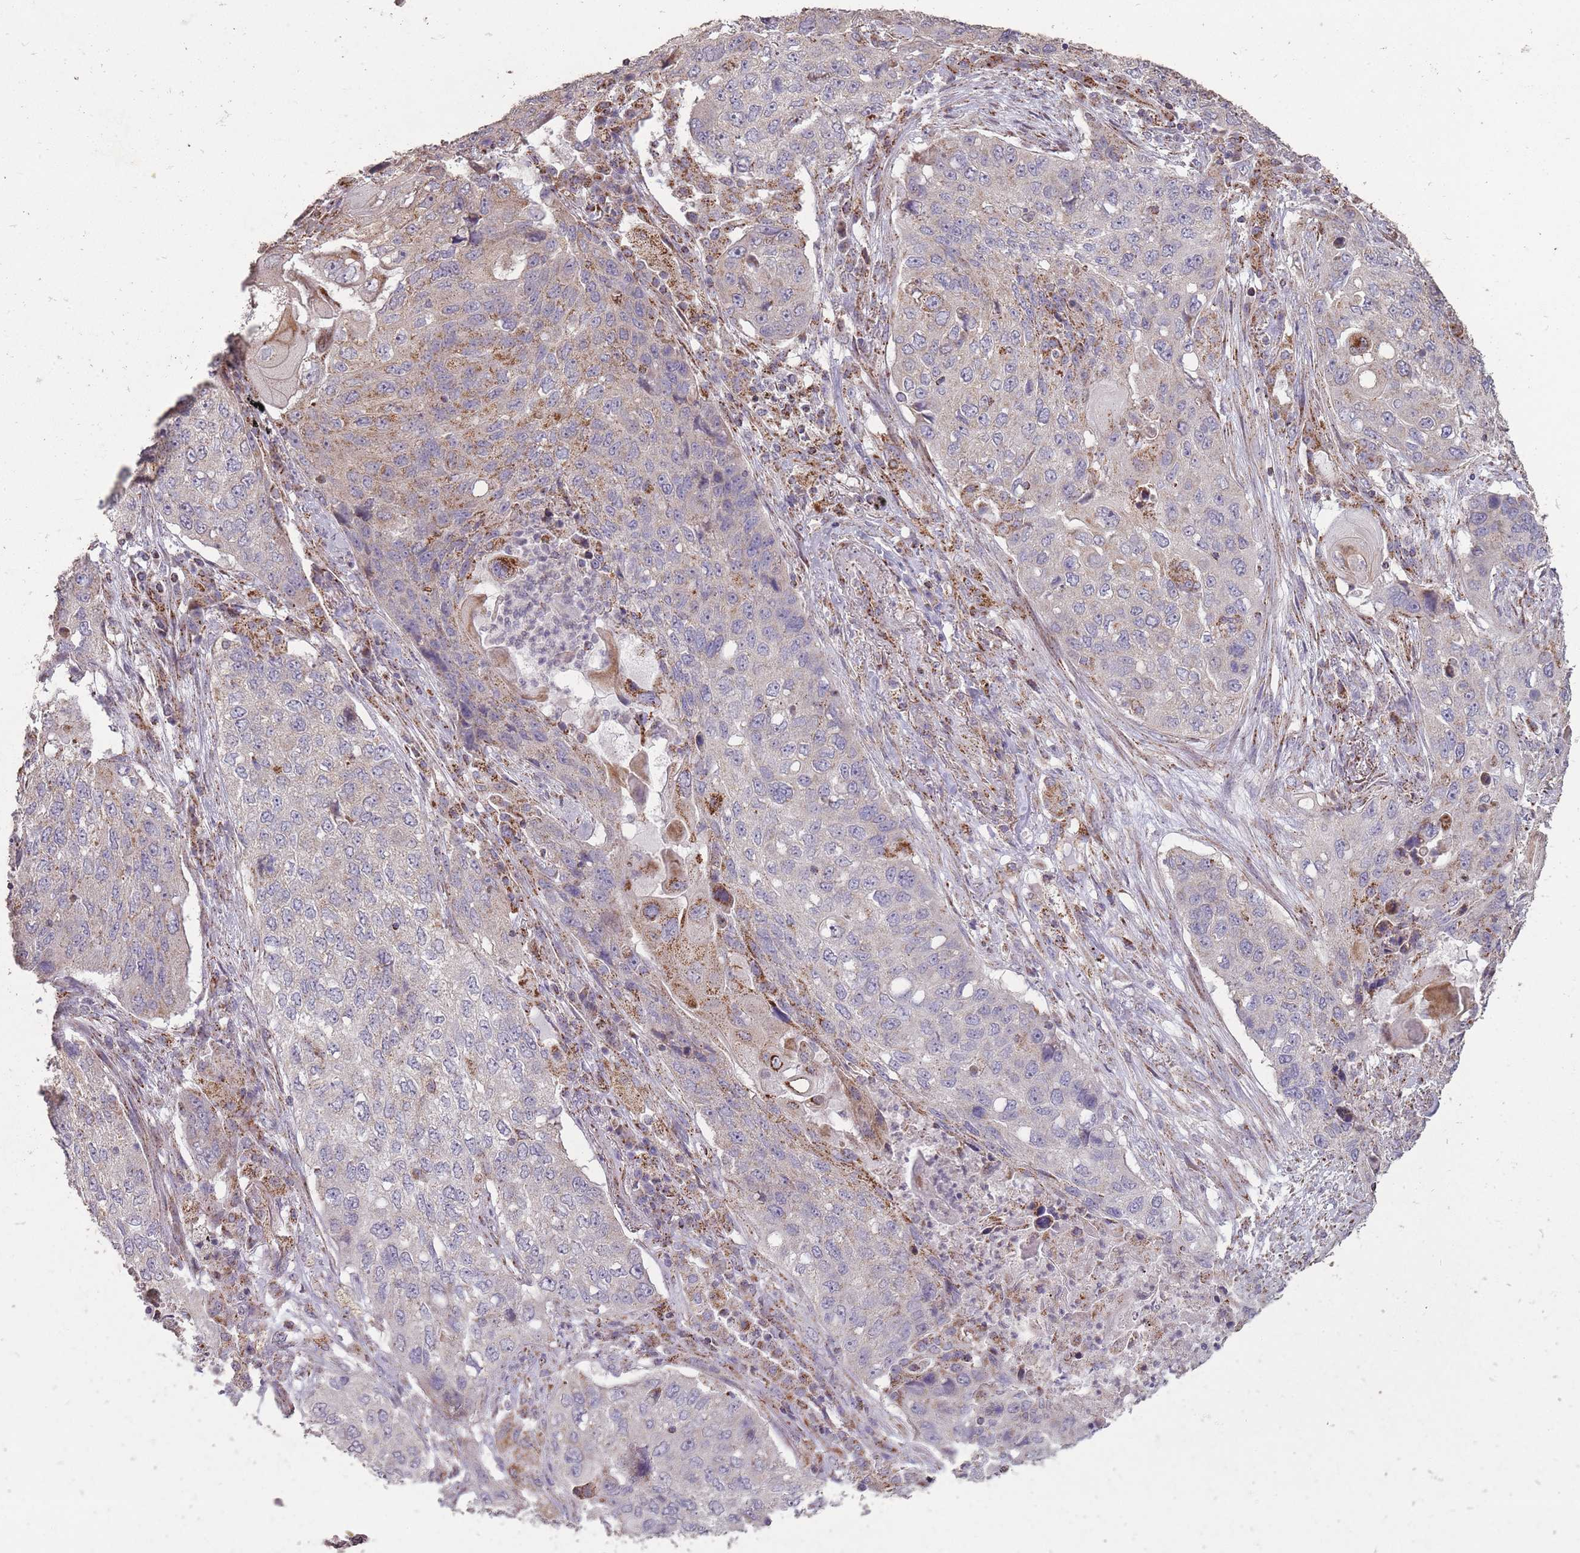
{"staining": {"intensity": "strong", "quantity": "<25%", "location": "cytoplasmic/membranous"}, "tissue": "lung cancer", "cell_type": "Tumor cells", "image_type": "cancer", "snomed": [{"axis": "morphology", "description": "Squamous cell carcinoma, NOS"}, {"axis": "topography", "description": "Lung"}], "caption": "Immunohistochemical staining of lung cancer (squamous cell carcinoma) exhibits strong cytoplasmic/membranous protein staining in approximately <25% of tumor cells.", "gene": "CNOT8", "patient": {"sex": "female", "age": 63}}